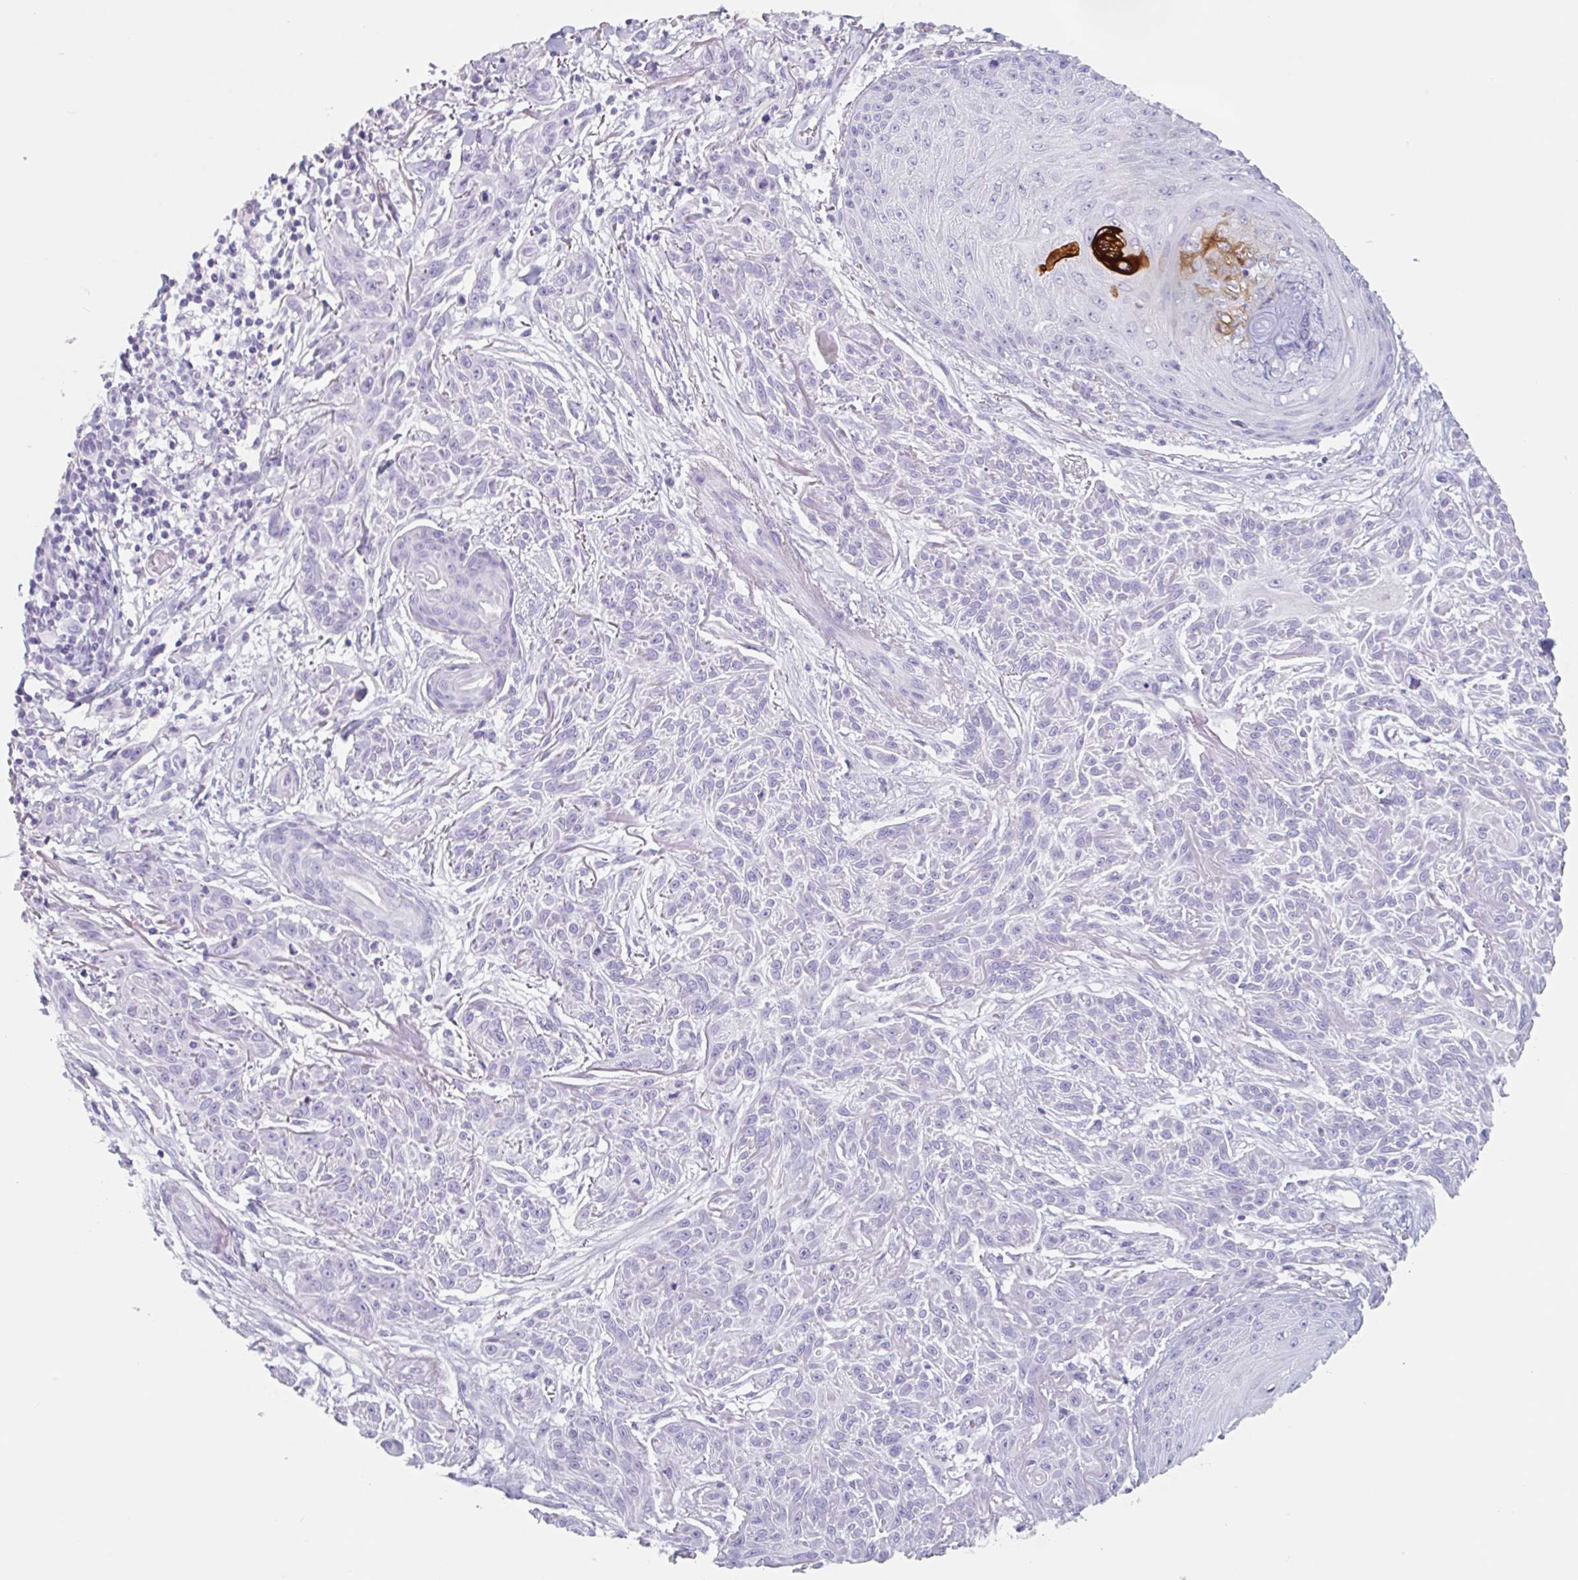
{"staining": {"intensity": "negative", "quantity": "none", "location": "none"}, "tissue": "skin cancer", "cell_type": "Tumor cells", "image_type": "cancer", "snomed": [{"axis": "morphology", "description": "Squamous cell carcinoma, NOS"}, {"axis": "topography", "description": "Skin"}], "caption": "DAB (3,3'-diaminobenzidine) immunohistochemical staining of skin cancer (squamous cell carcinoma) demonstrates no significant expression in tumor cells. (DAB (3,3'-diaminobenzidine) IHC, high magnification).", "gene": "EMC4", "patient": {"sex": "male", "age": 86}}